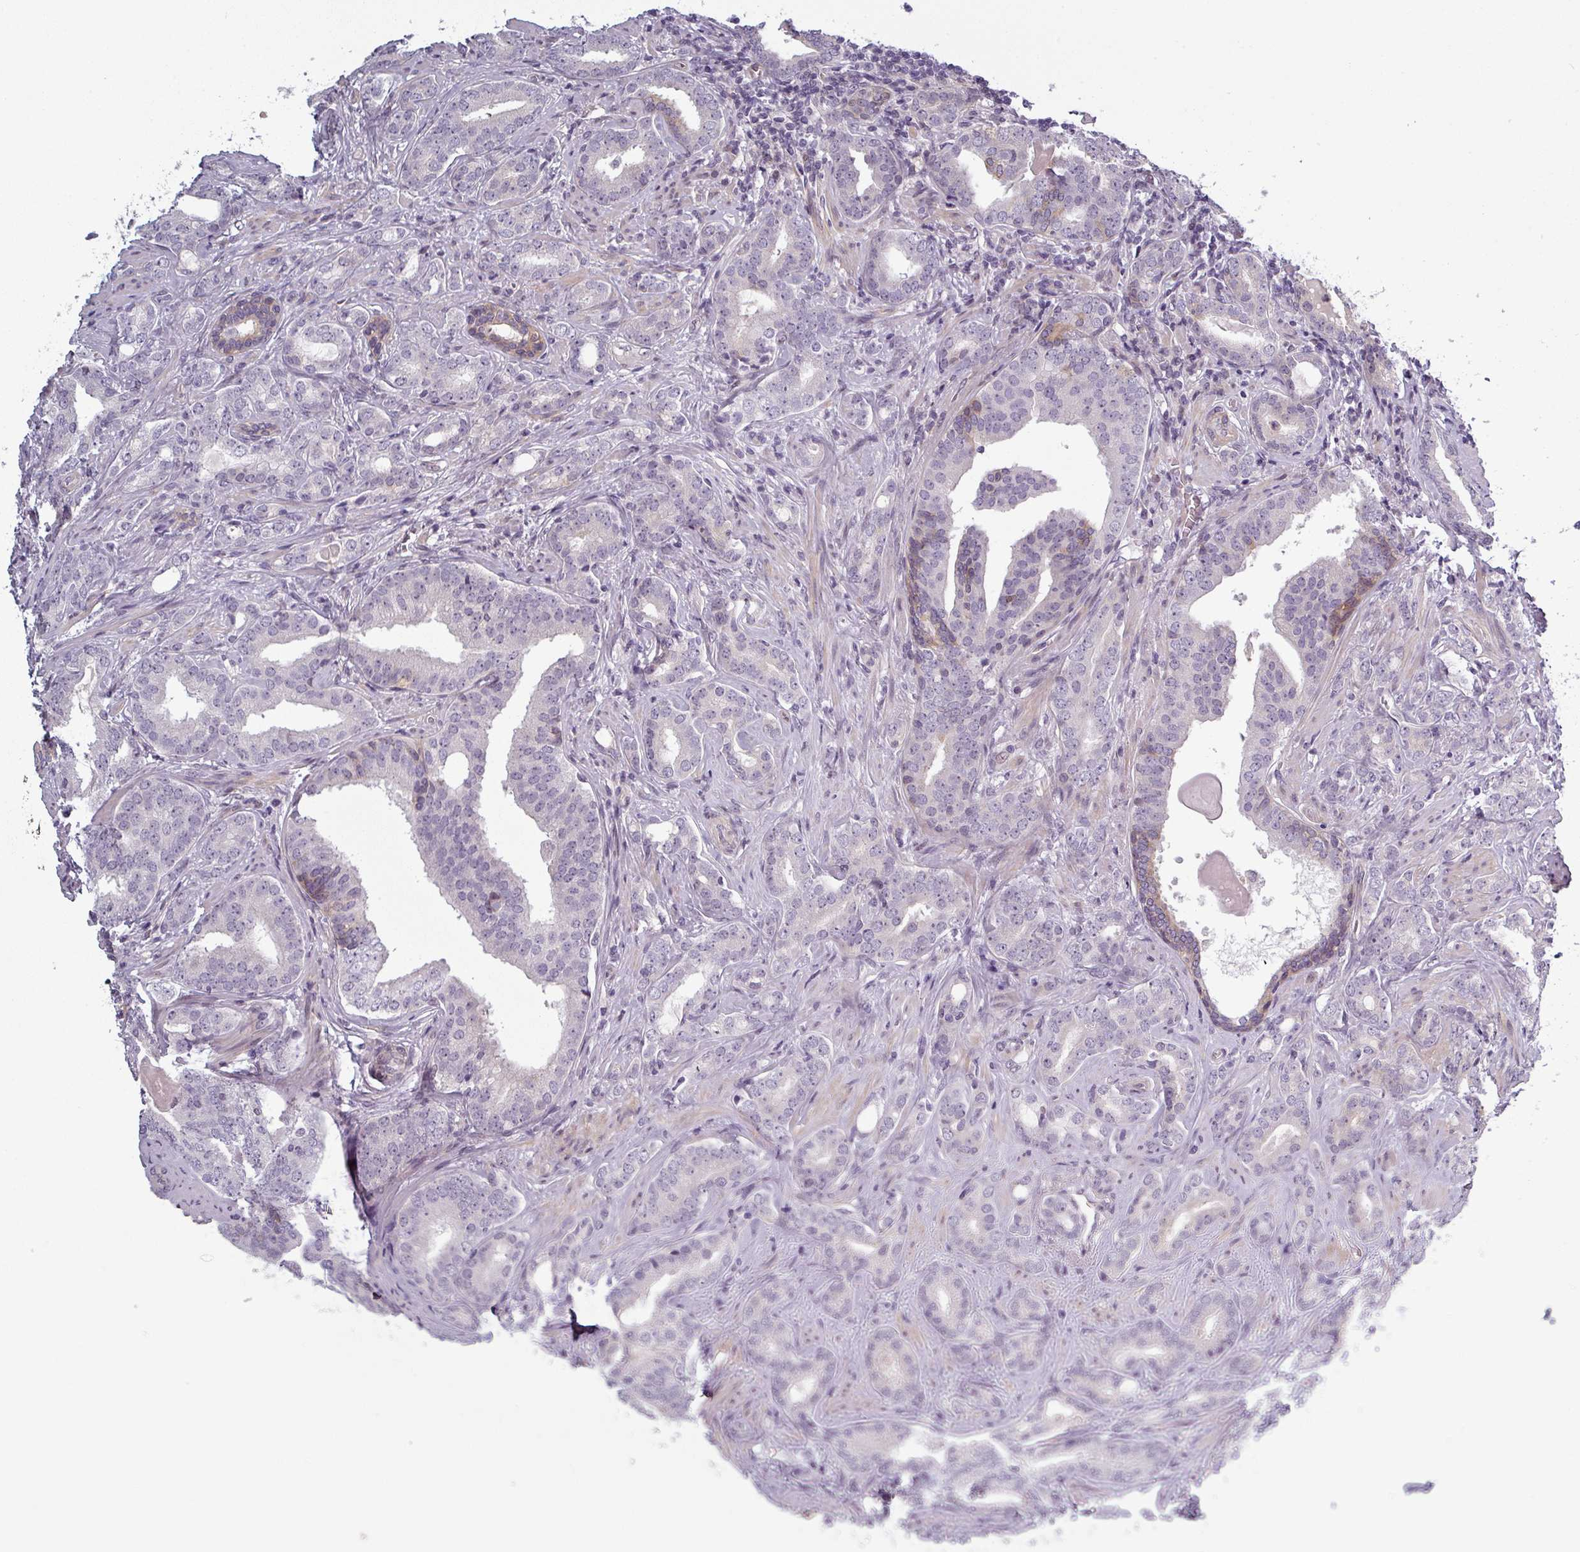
{"staining": {"intensity": "negative", "quantity": "none", "location": "none"}, "tissue": "prostate cancer", "cell_type": "Tumor cells", "image_type": "cancer", "snomed": [{"axis": "morphology", "description": "Adenocarcinoma, High grade"}, {"axis": "topography", "description": "Prostate"}], "caption": "The histopathology image displays no significant staining in tumor cells of prostate cancer. Nuclei are stained in blue.", "gene": "PRAMEF12", "patient": {"sex": "male", "age": 63}}